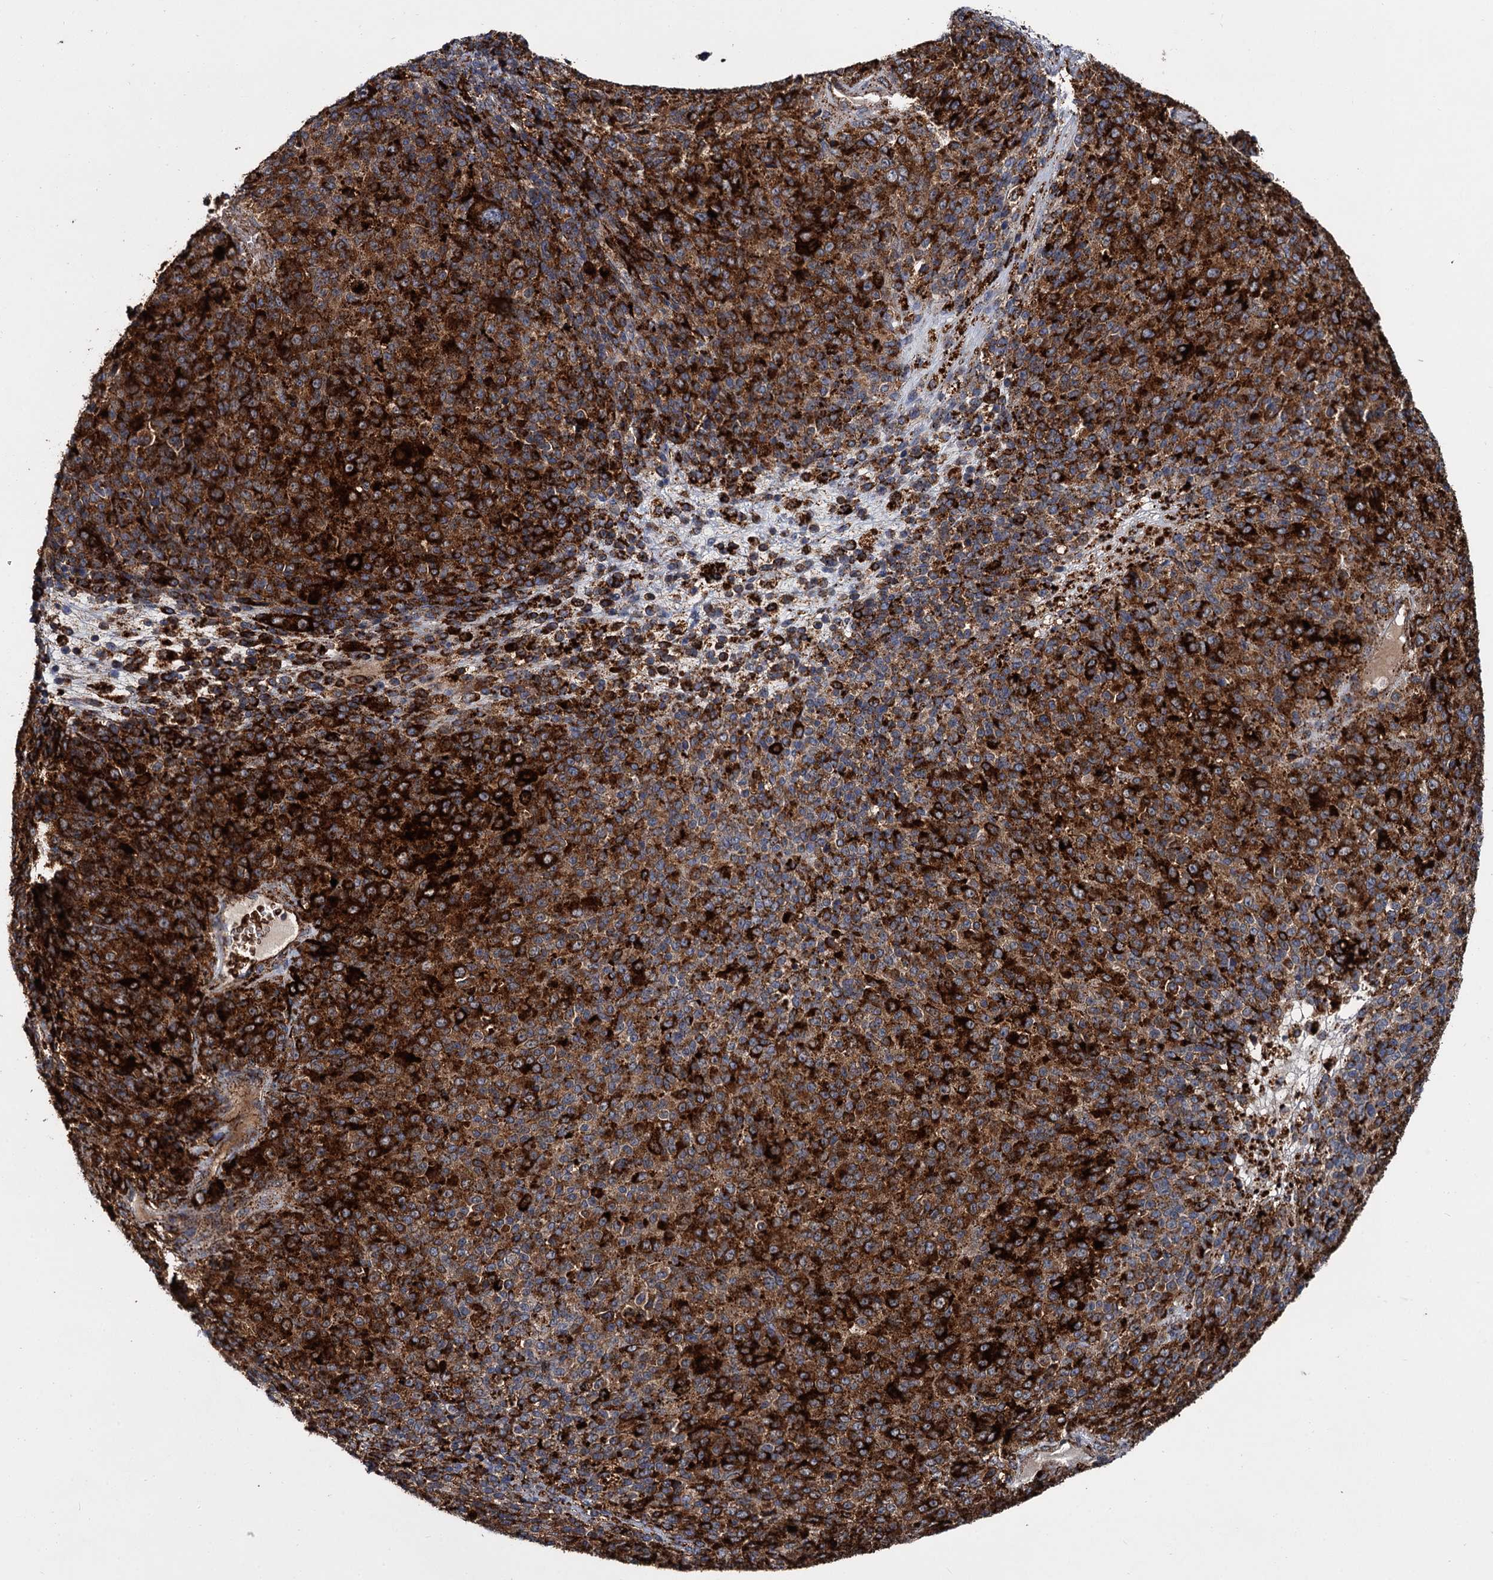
{"staining": {"intensity": "strong", "quantity": ">75%", "location": "cytoplasmic/membranous"}, "tissue": "melanoma", "cell_type": "Tumor cells", "image_type": "cancer", "snomed": [{"axis": "morphology", "description": "Malignant melanoma, Metastatic site"}, {"axis": "topography", "description": "Brain"}], "caption": "This is a photomicrograph of immunohistochemistry (IHC) staining of melanoma, which shows strong positivity in the cytoplasmic/membranous of tumor cells.", "gene": "GBA1", "patient": {"sex": "female", "age": 56}}